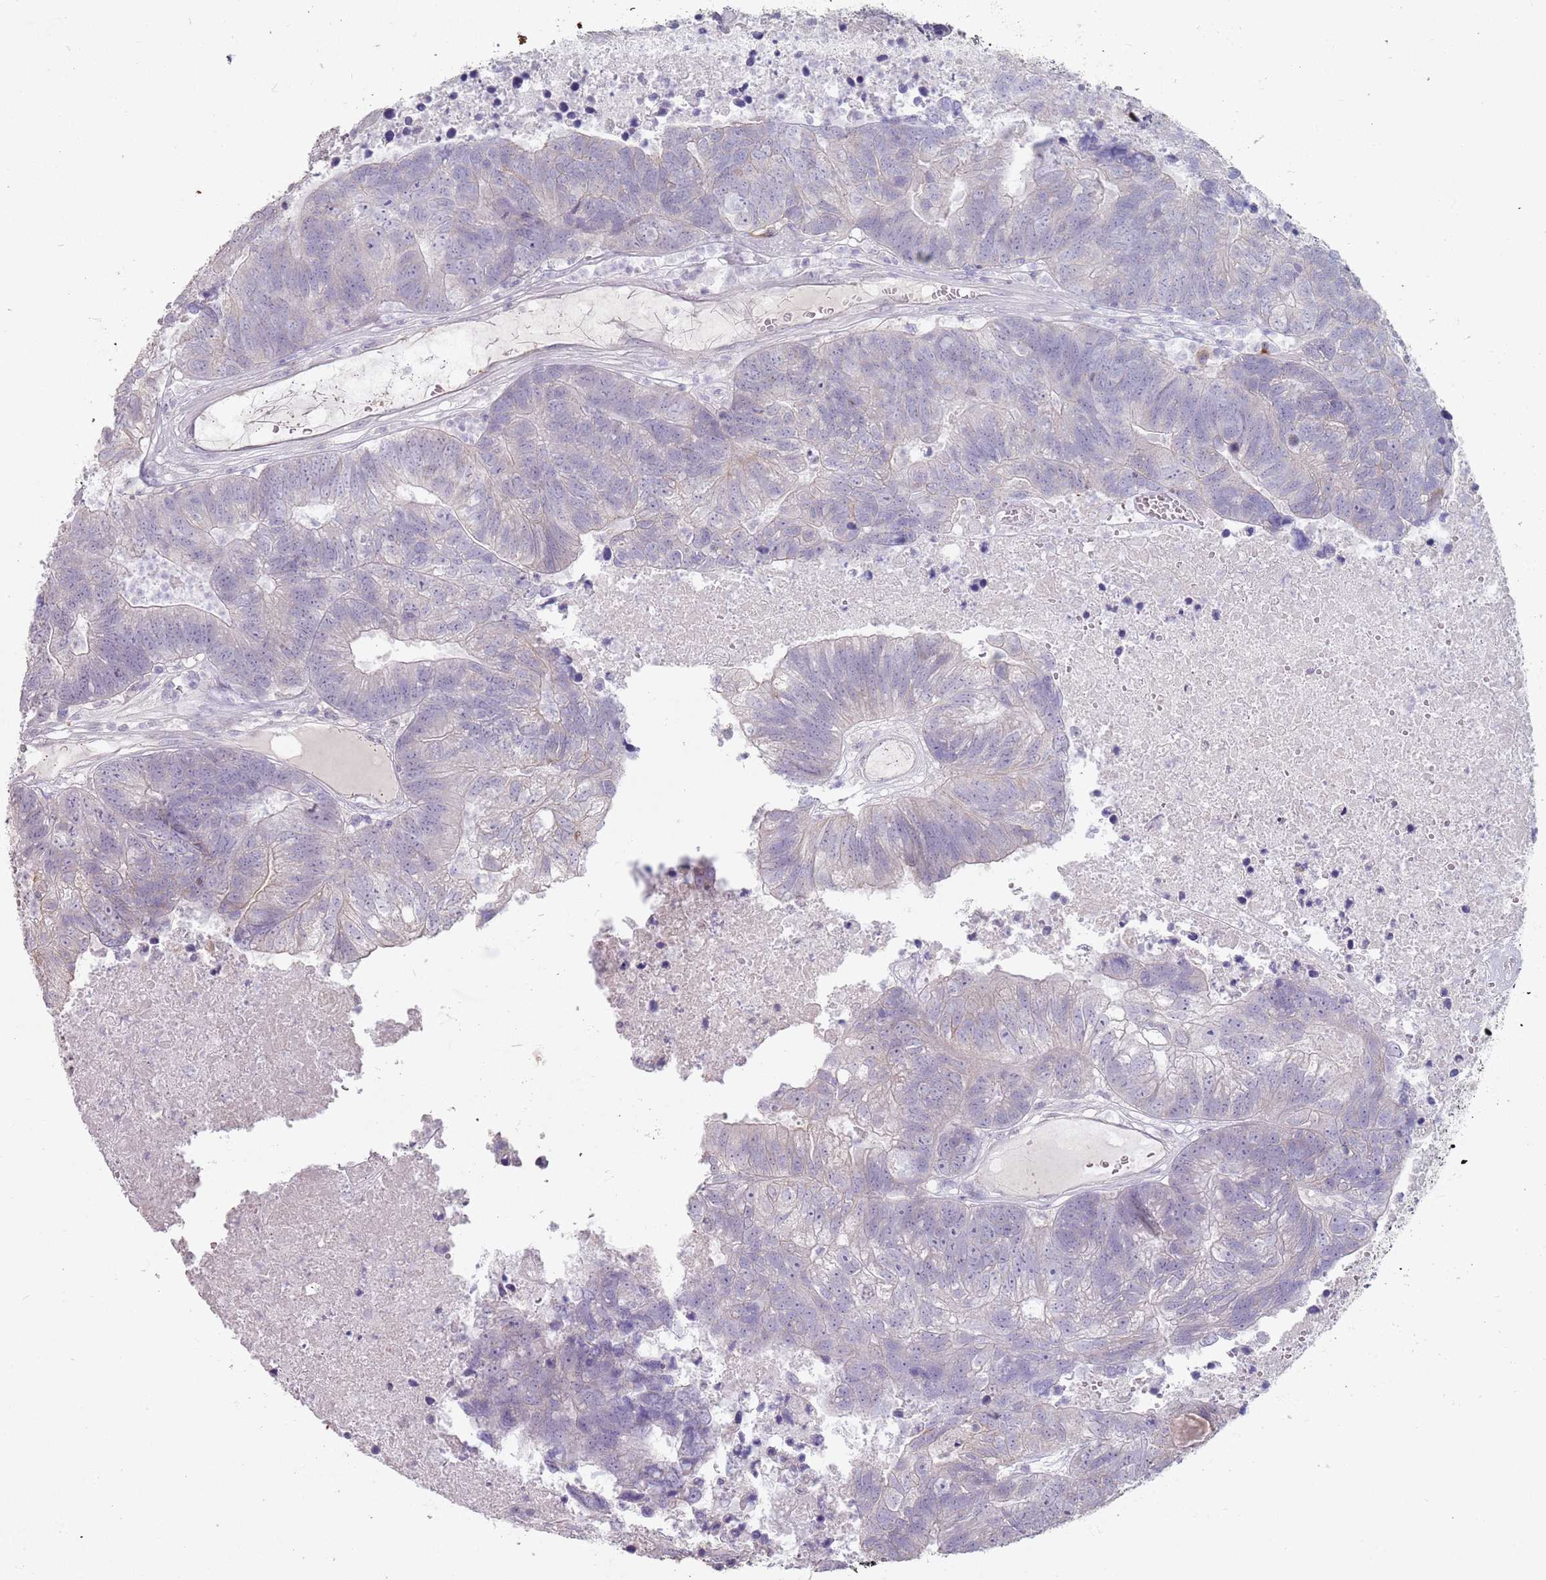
{"staining": {"intensity": "negative", "quantity": "none", "location": "none"}, "tissue": "colorectal cancer", "cell_type": "Tumor cells", "image_type": "cancer", "snomed": [{"axis": "morphology", "description": "Adenocarcinoma, NOS"}, {"axis": "topography", "description": "Colon"}], "caption": "Protein analysis of adenocarcinoma (colorectal) shows no significant positivity in tumor cells.", "gene": "STYK1", "patient": {"sex": "female", "age": 48}}